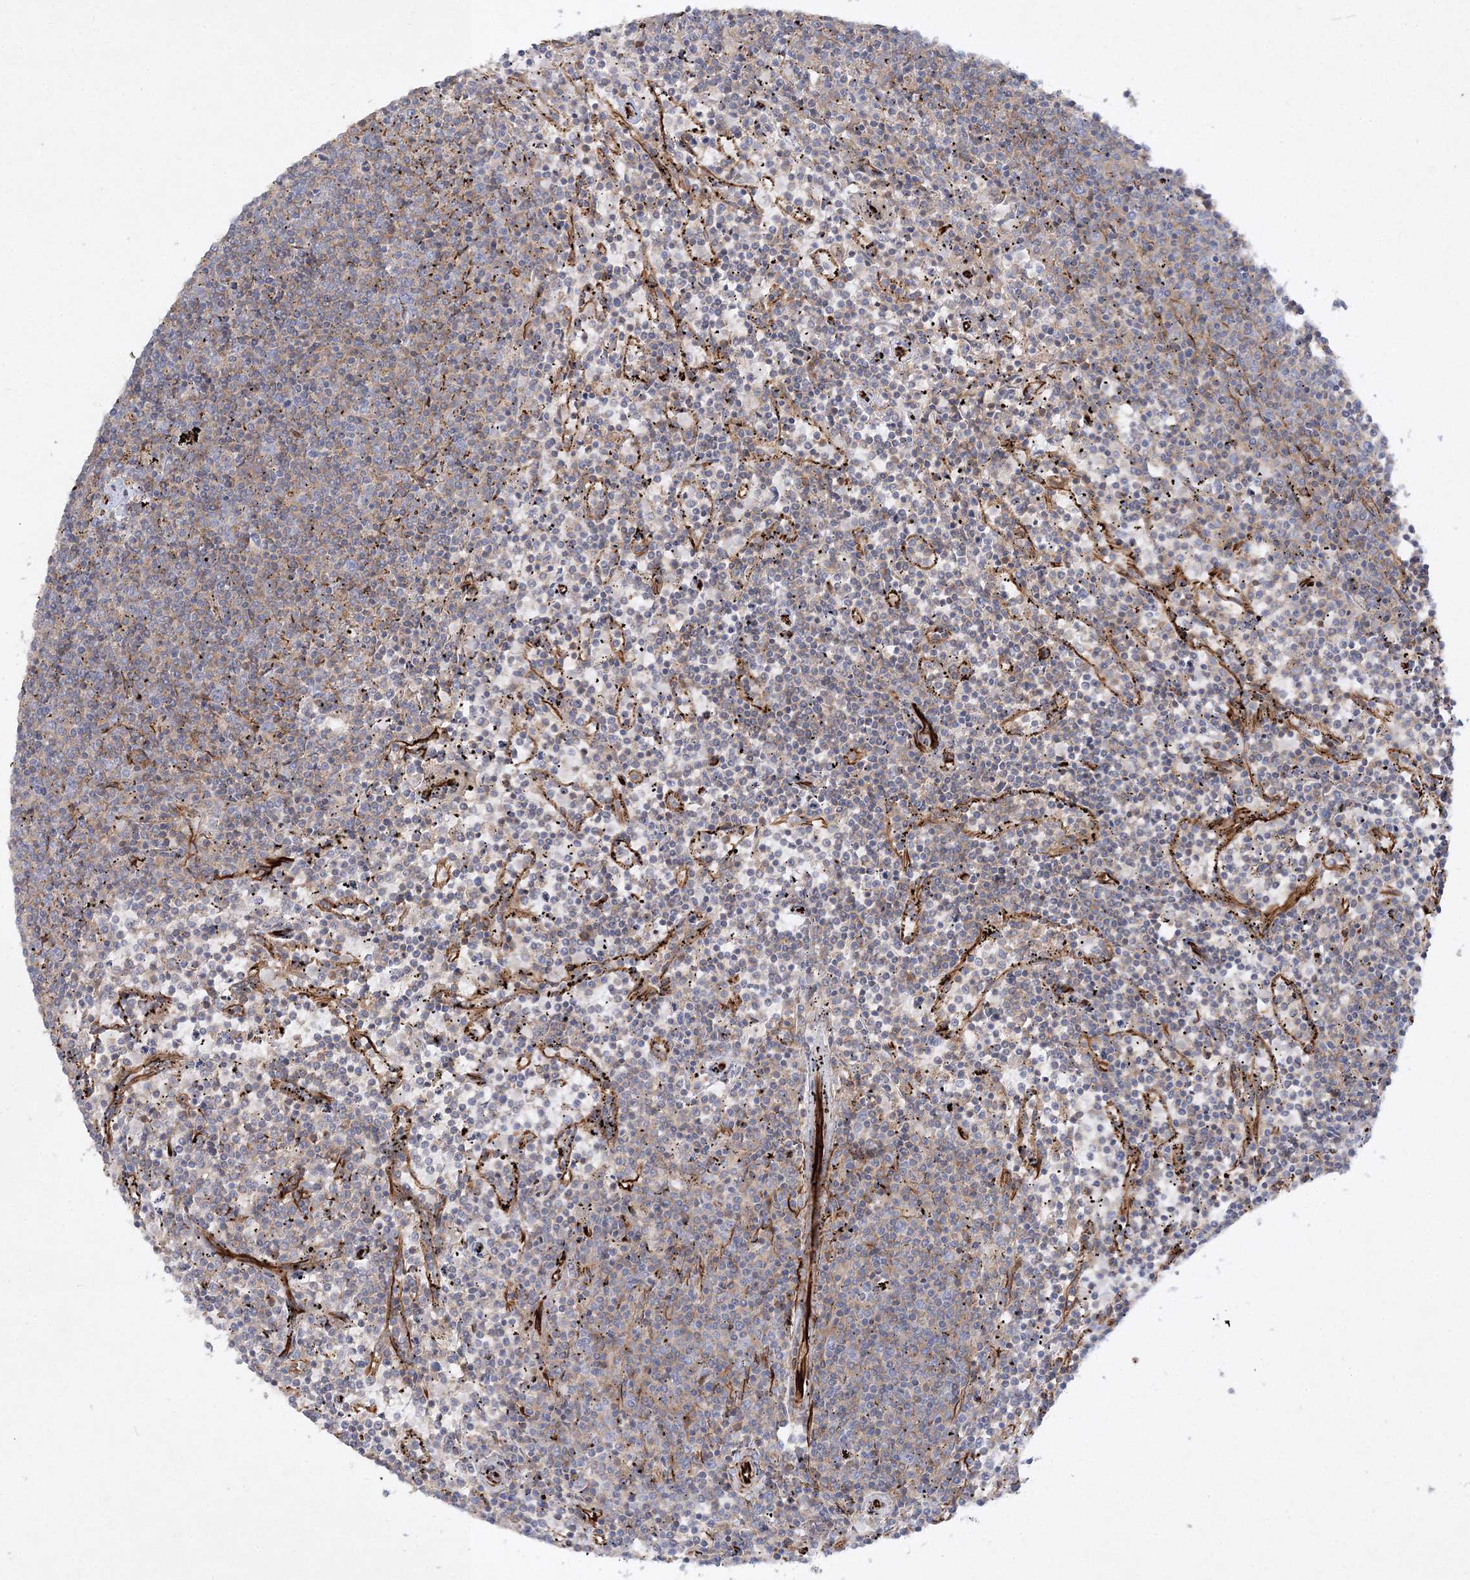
{"staining": {"intensity": "weak", "quantity": "25%-75%", "location": "cytoplasmic/membranous"}, "tissue": "lymphoma", "cell_type": "Tumor cells", "image_type": "cancer", "snomed": [{"axis": "morphology", "description": "Malignant lymphoma, non-Hodgkin's type, Low grade"}, {"axis": "topography", "description": "Spleen"}], "caption": "Protein expression analysis of human low-grade malignant lymphoma, non-Hodgkin's type reveals weak cytoplasmic/membranous positivity in about 25%-75% of tumor cells.", "gene": "WDR37", "patient": {"sex": "female", "age": 50}}